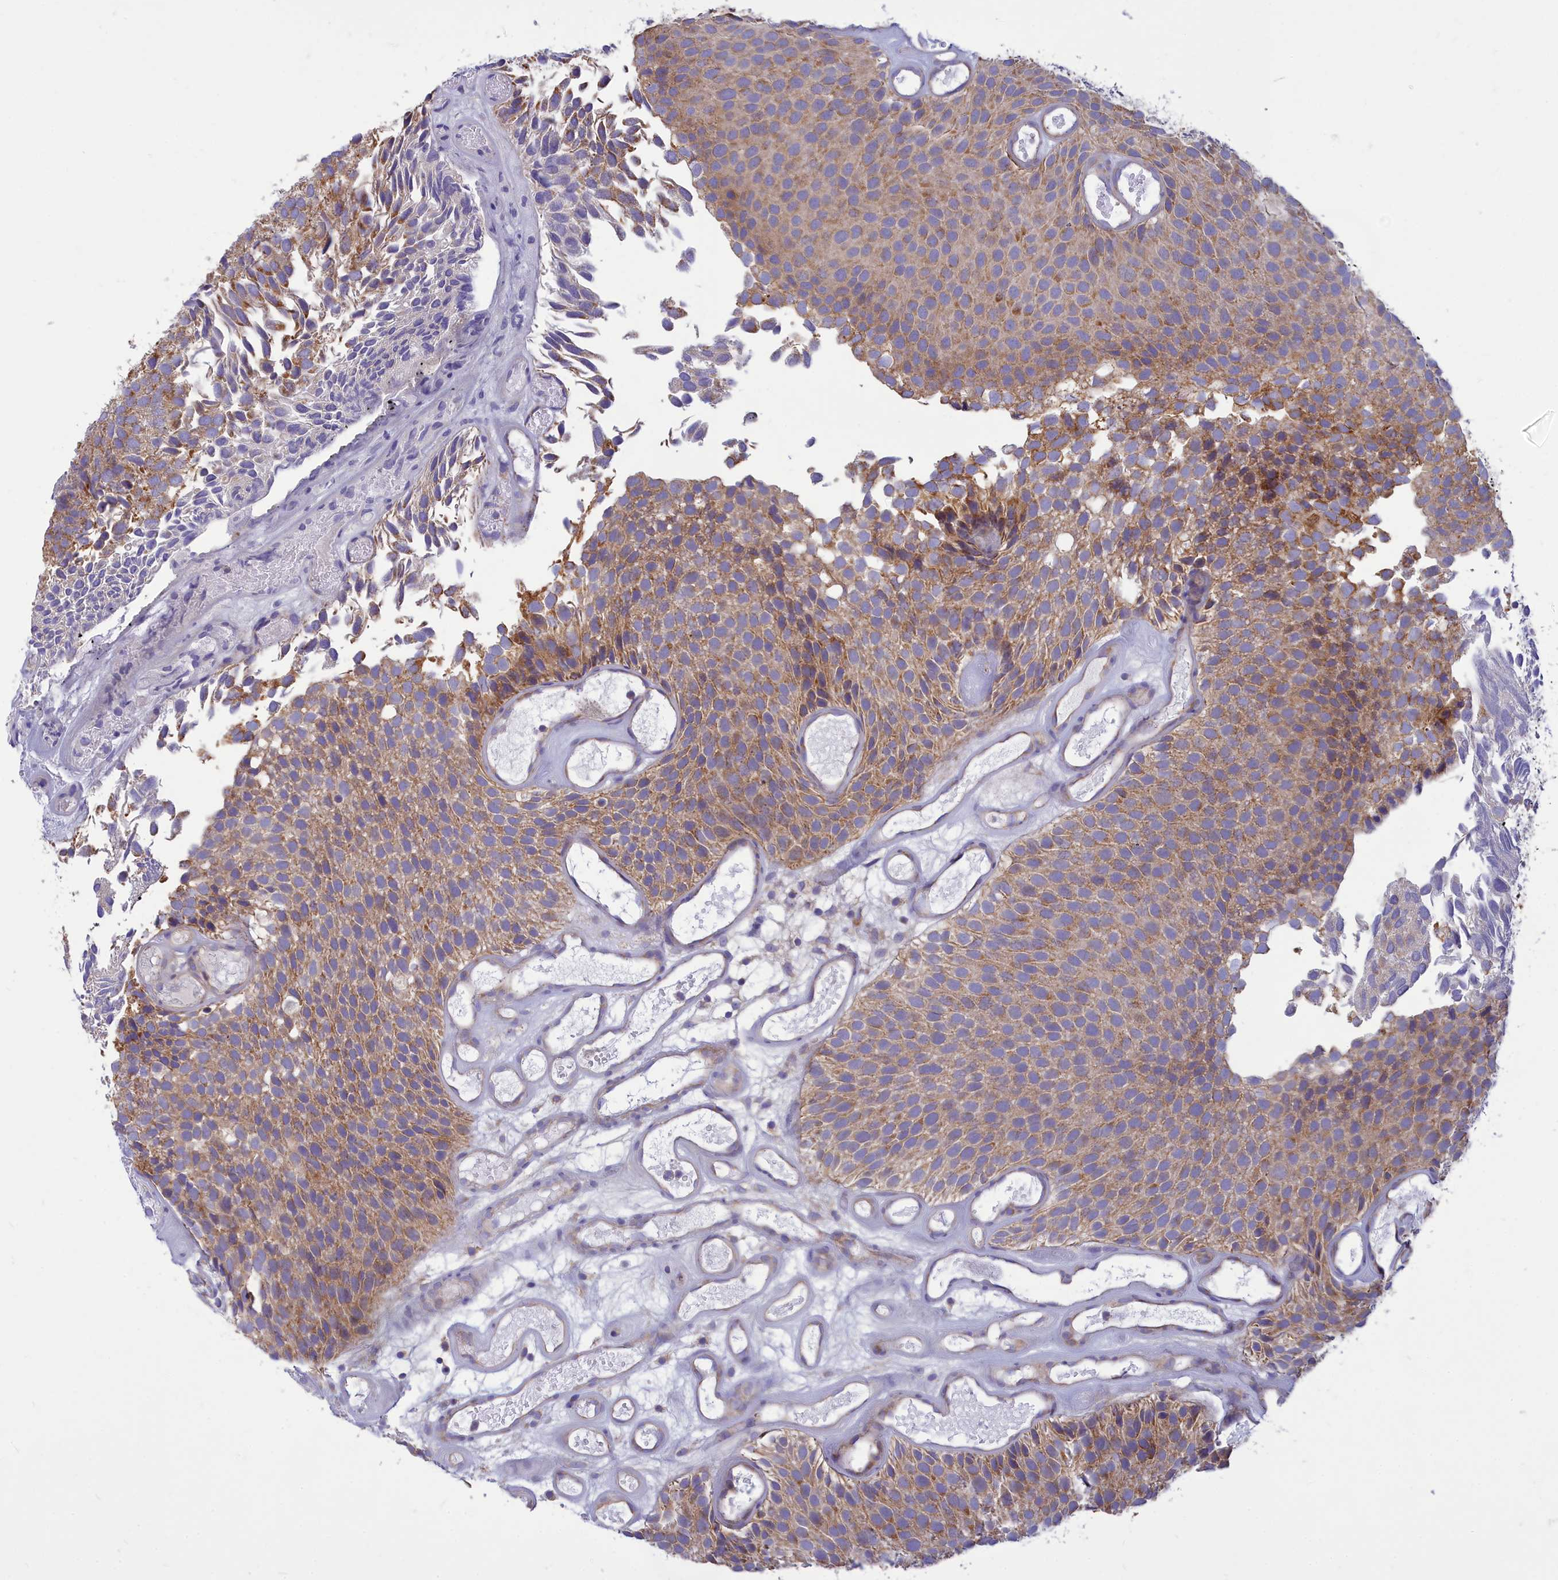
{"staining": {"intensity": "moderate", "quantity": "25%-75%", "location": "cytoplasmic/membranous"}, "tissue": "urothelial cancer", "cell_type": "Tumor cells", "image_type": "cancer", "snomed": [{"axis": "morphology", "description": "Urothelial carcinoma, Low grade"}, {"axis": "topography", "description": "Urinary bladder"}], "caption": "An image of human low-grade urothelial carcinoma stained for a protein reveals moderate cytoplasmic/membranous brown staining in tumor cells.", "gene": "TMEM30B", "patient": {"sex": "male", "age": 89}}